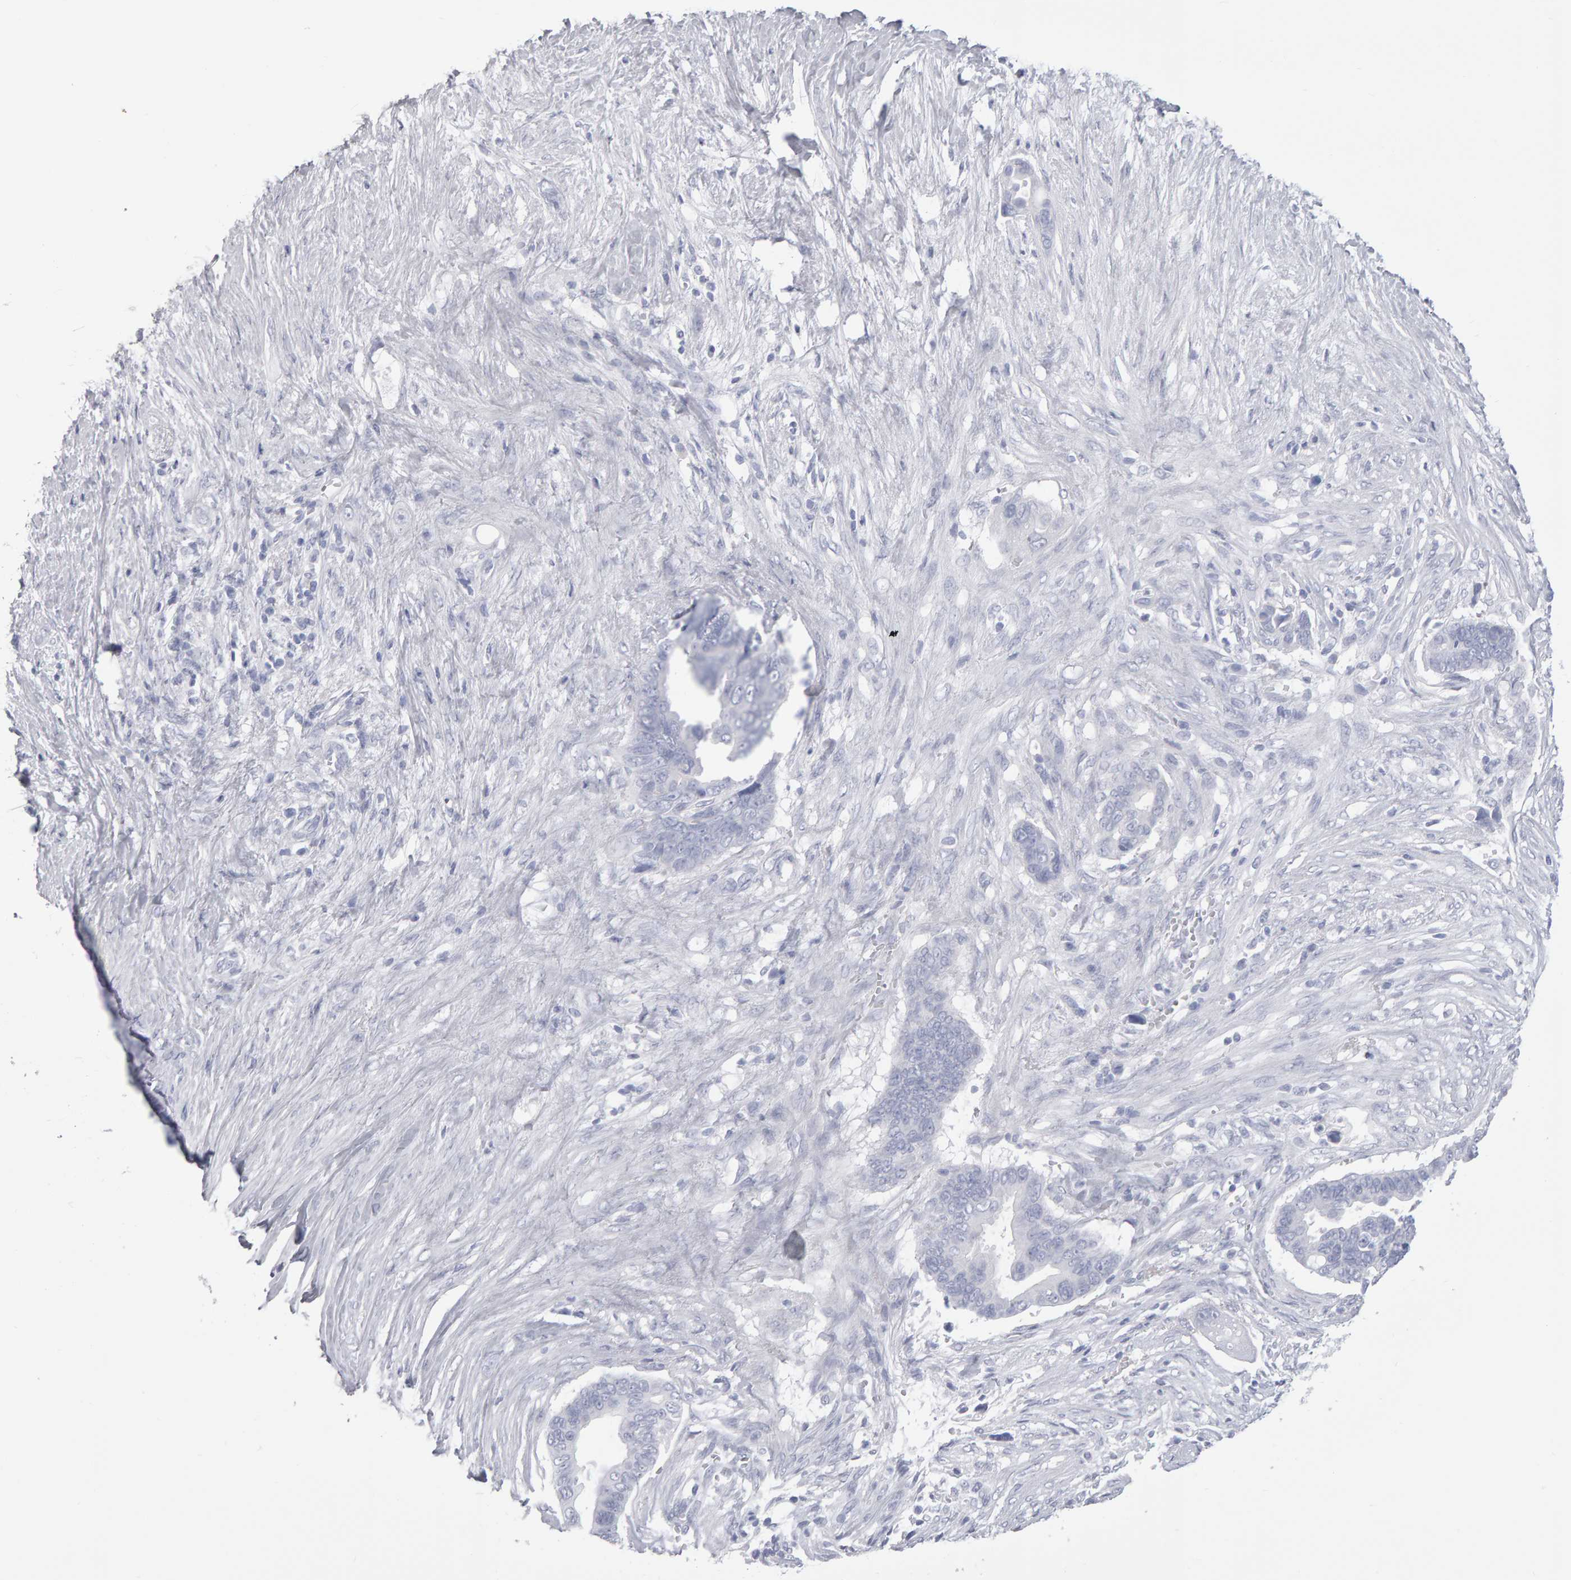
{"staining": {"intensity": "negative", "quantity": "none", "location": "none"}, "tissue": "pancreatic cancer", "cell_type": "Tumor cells", "image_type": "cancer", "snomed": [{"axis": "morphology", "description": "Adenocarcinoma, NOS"}, {"axis": "topography", "description": "Pancreas"}], "caption": "Tumor cells are negative for brown protein staining in pancreatic cancer (adenocarcinoma).", "gene": "NCDN", "patient": {"sex": "female", "age": 72}}